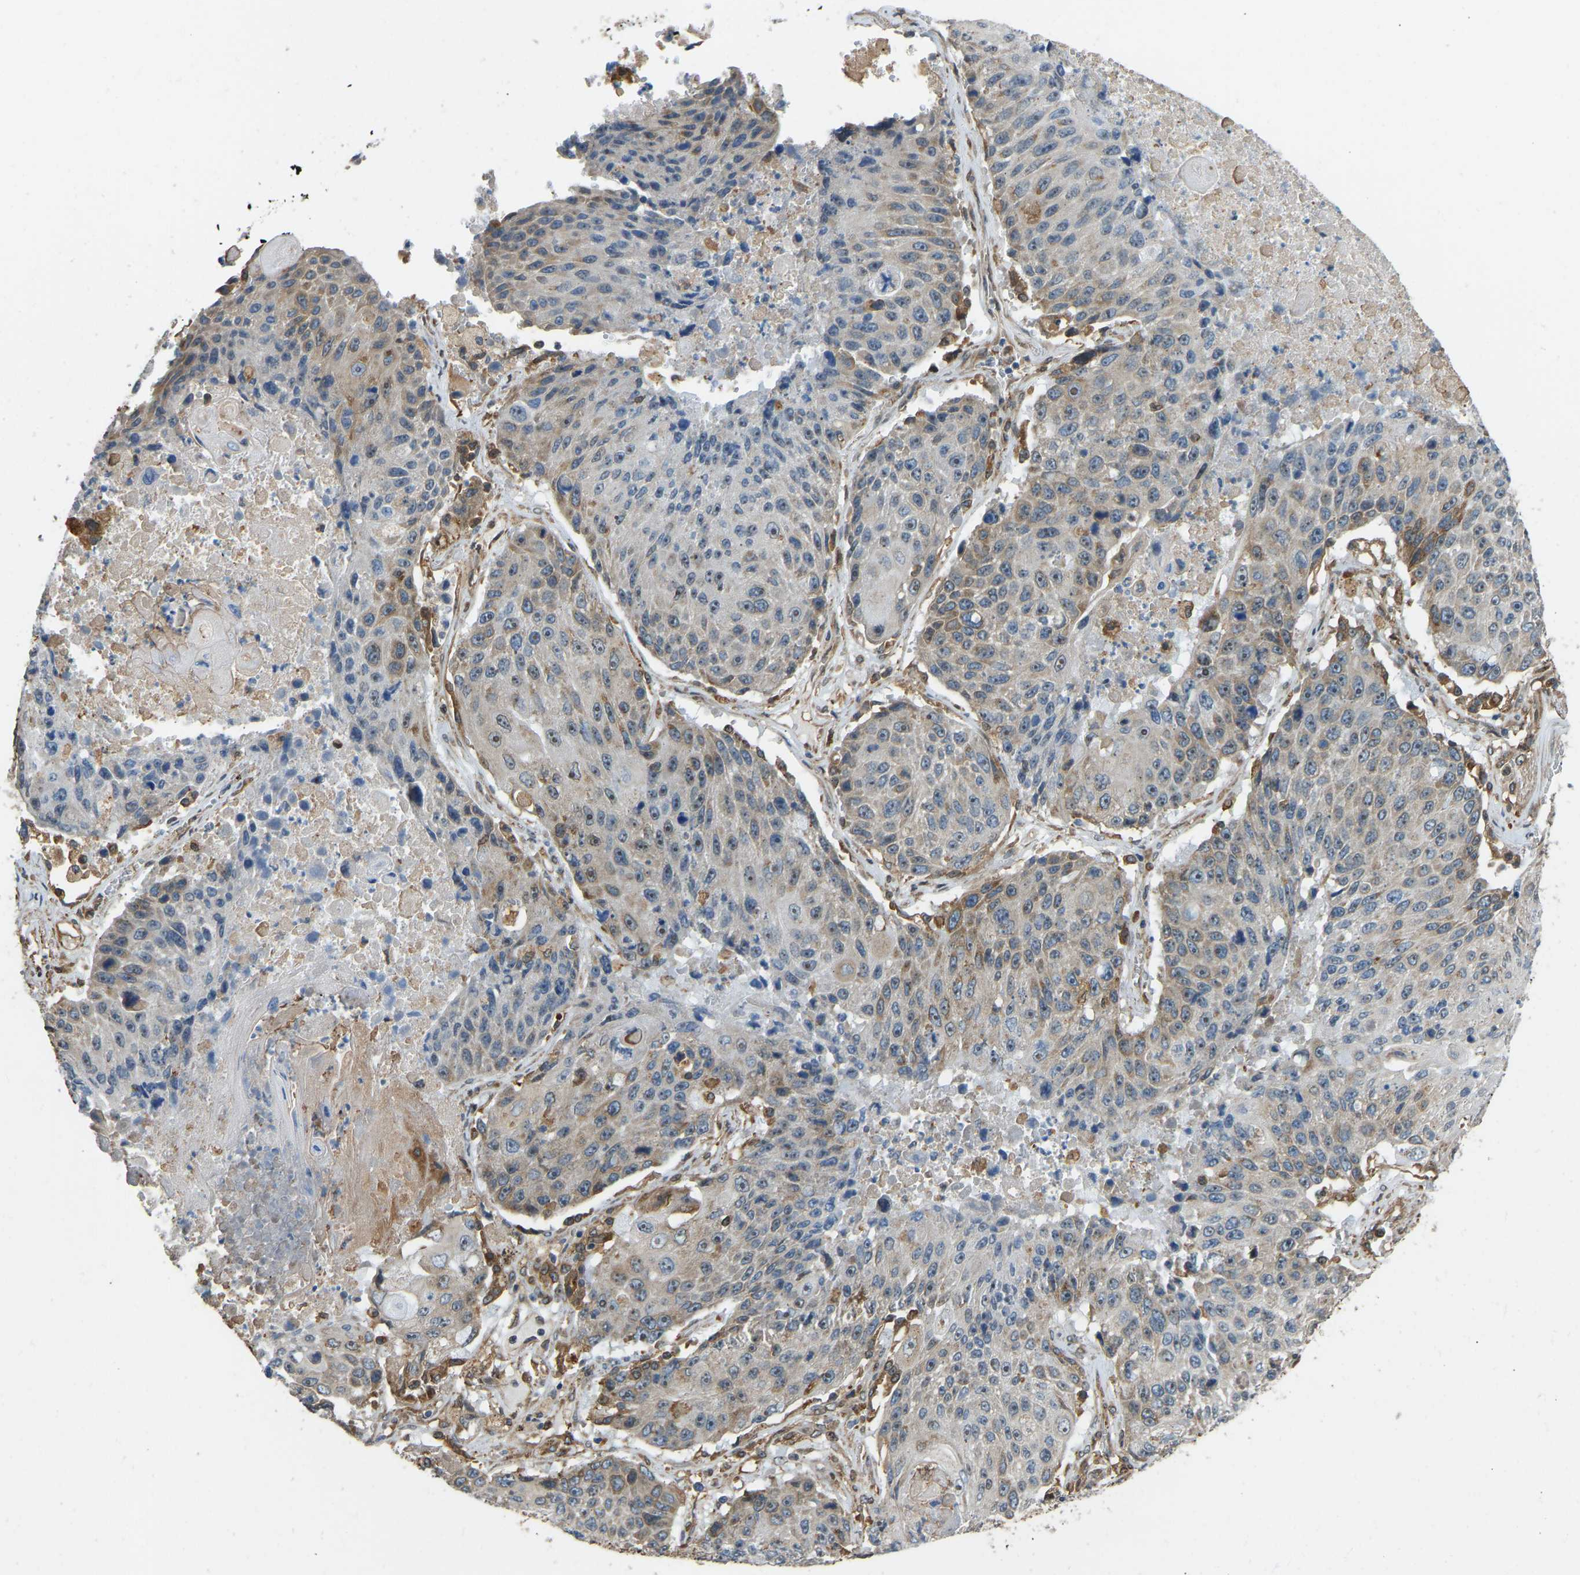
{"staining": {"intensity": "moderate", "quantity": "25%-75%", "location": "cytoplasmic/membranous,nuclear"}, "tissue": "lung cancer", "cell_type": "Tumor cells", "image_type": "cancer", "snomed": [{"axis": "morphology", "description": "Squamous cell carcinoma, NOS"}, {"axis": "topography", "description": "Lung"}], "caption": "Lung squamous cell carcinoma tissue exhibits moderate cytoplasmic/membranous and nuclear positivity in approximately 25%-75% of tumor cells, visualized by immunohistochemistry.", "gene": "OS9", "patient": {"sex": "male", "age": 61}}